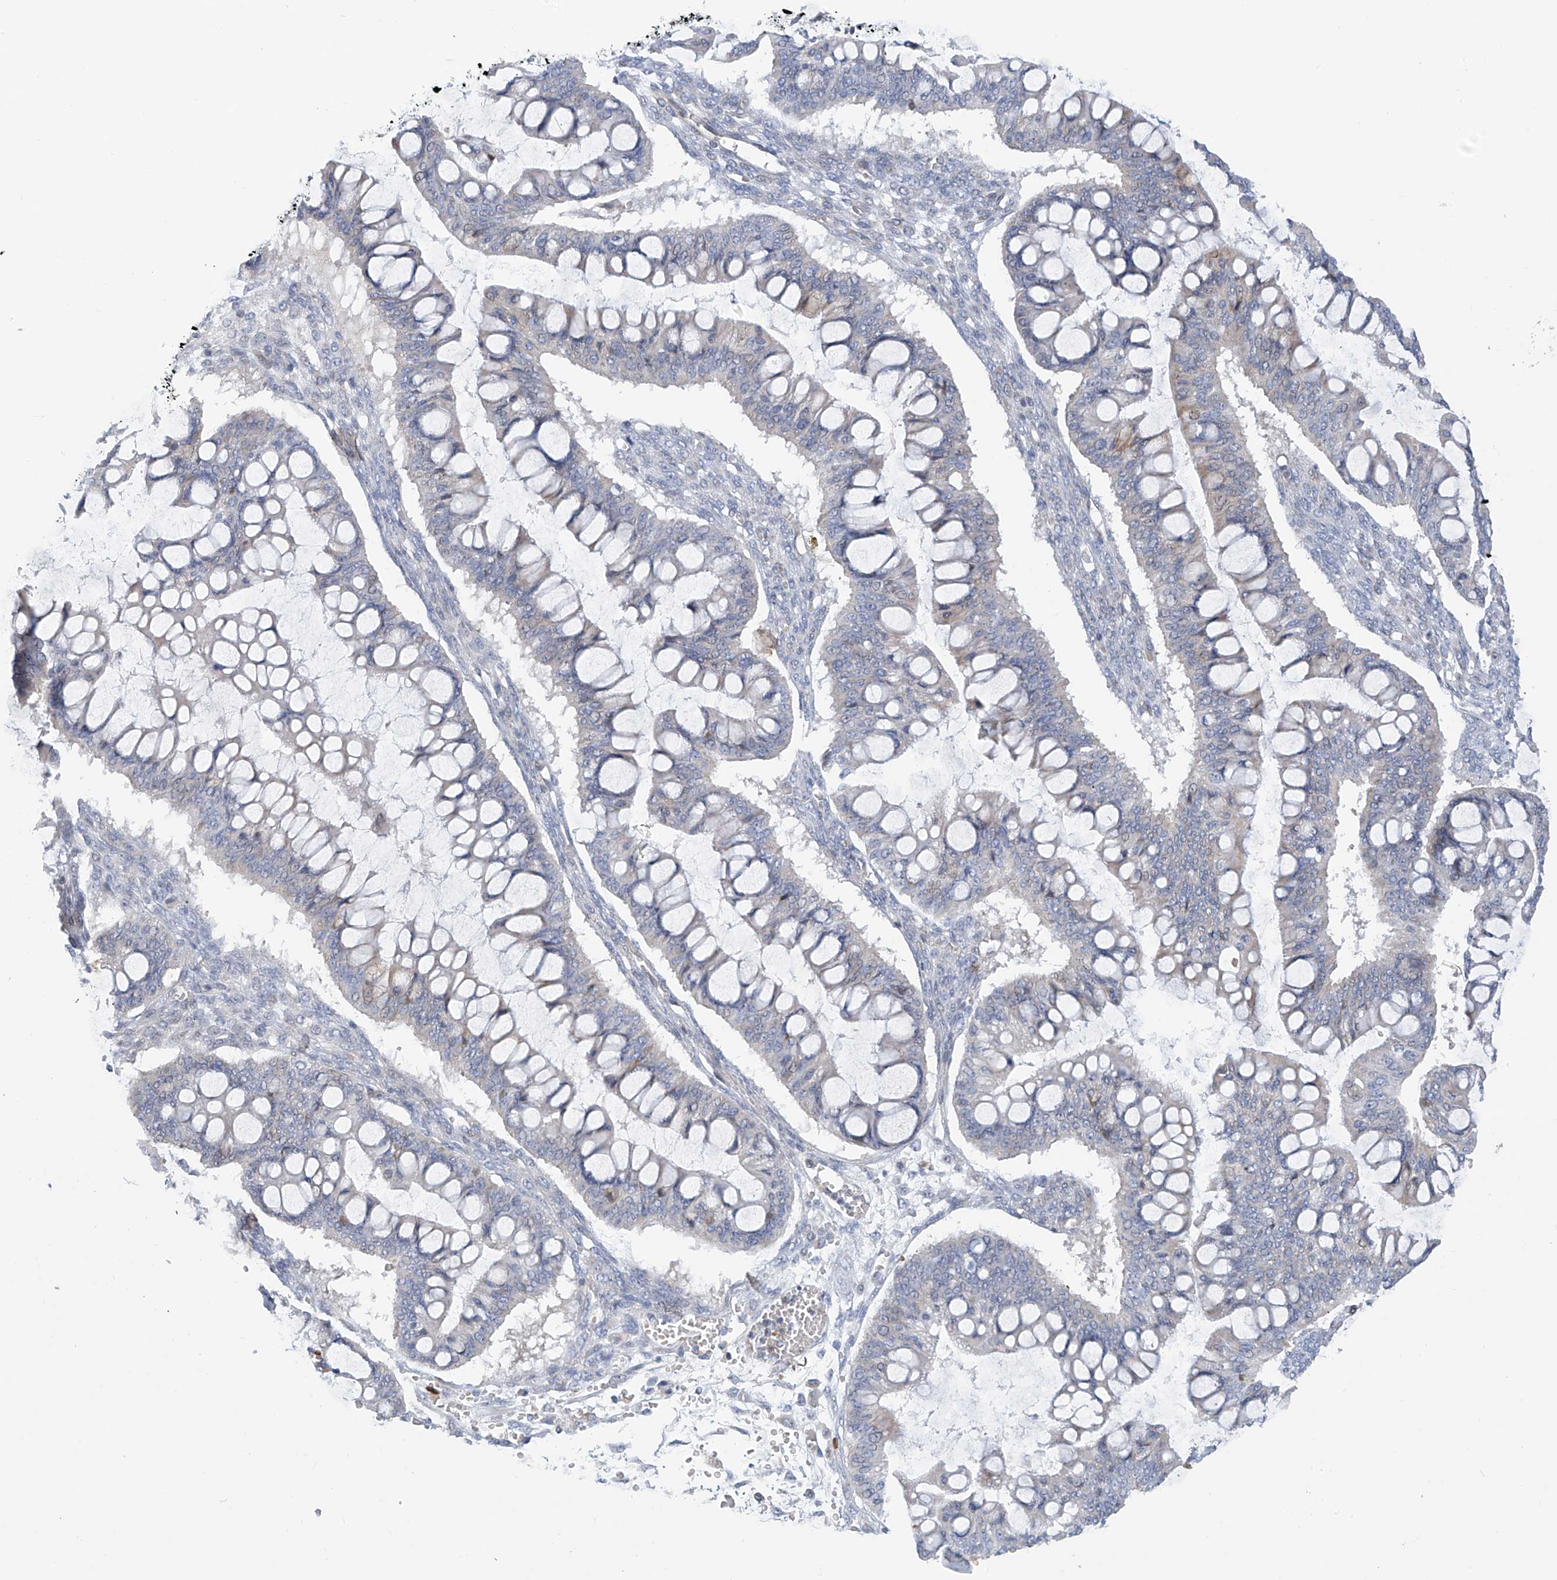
{"staining": {"intensity": "negative", "quantity": "none", "location": "none"}, "tissue": "ovarian cancer", "cell_type": "Tumor cells", "image_type": "cancer", "snomed": [{"axis": "morphology", "description": "Cystadenocarcinoma, mucinous, NOS"}, {"axis": "topography", "description": "Ovary"}], "caption": "DAB (3,3'-diaminobenzidine) immunohistochemical staining of ovarian cancer (mucinous cystadenocarcinoma) demonstrates no significant positivity in tumor cells.", "gene": "SLCO4A1", "patient": {"sex": "female", "age": 73}}